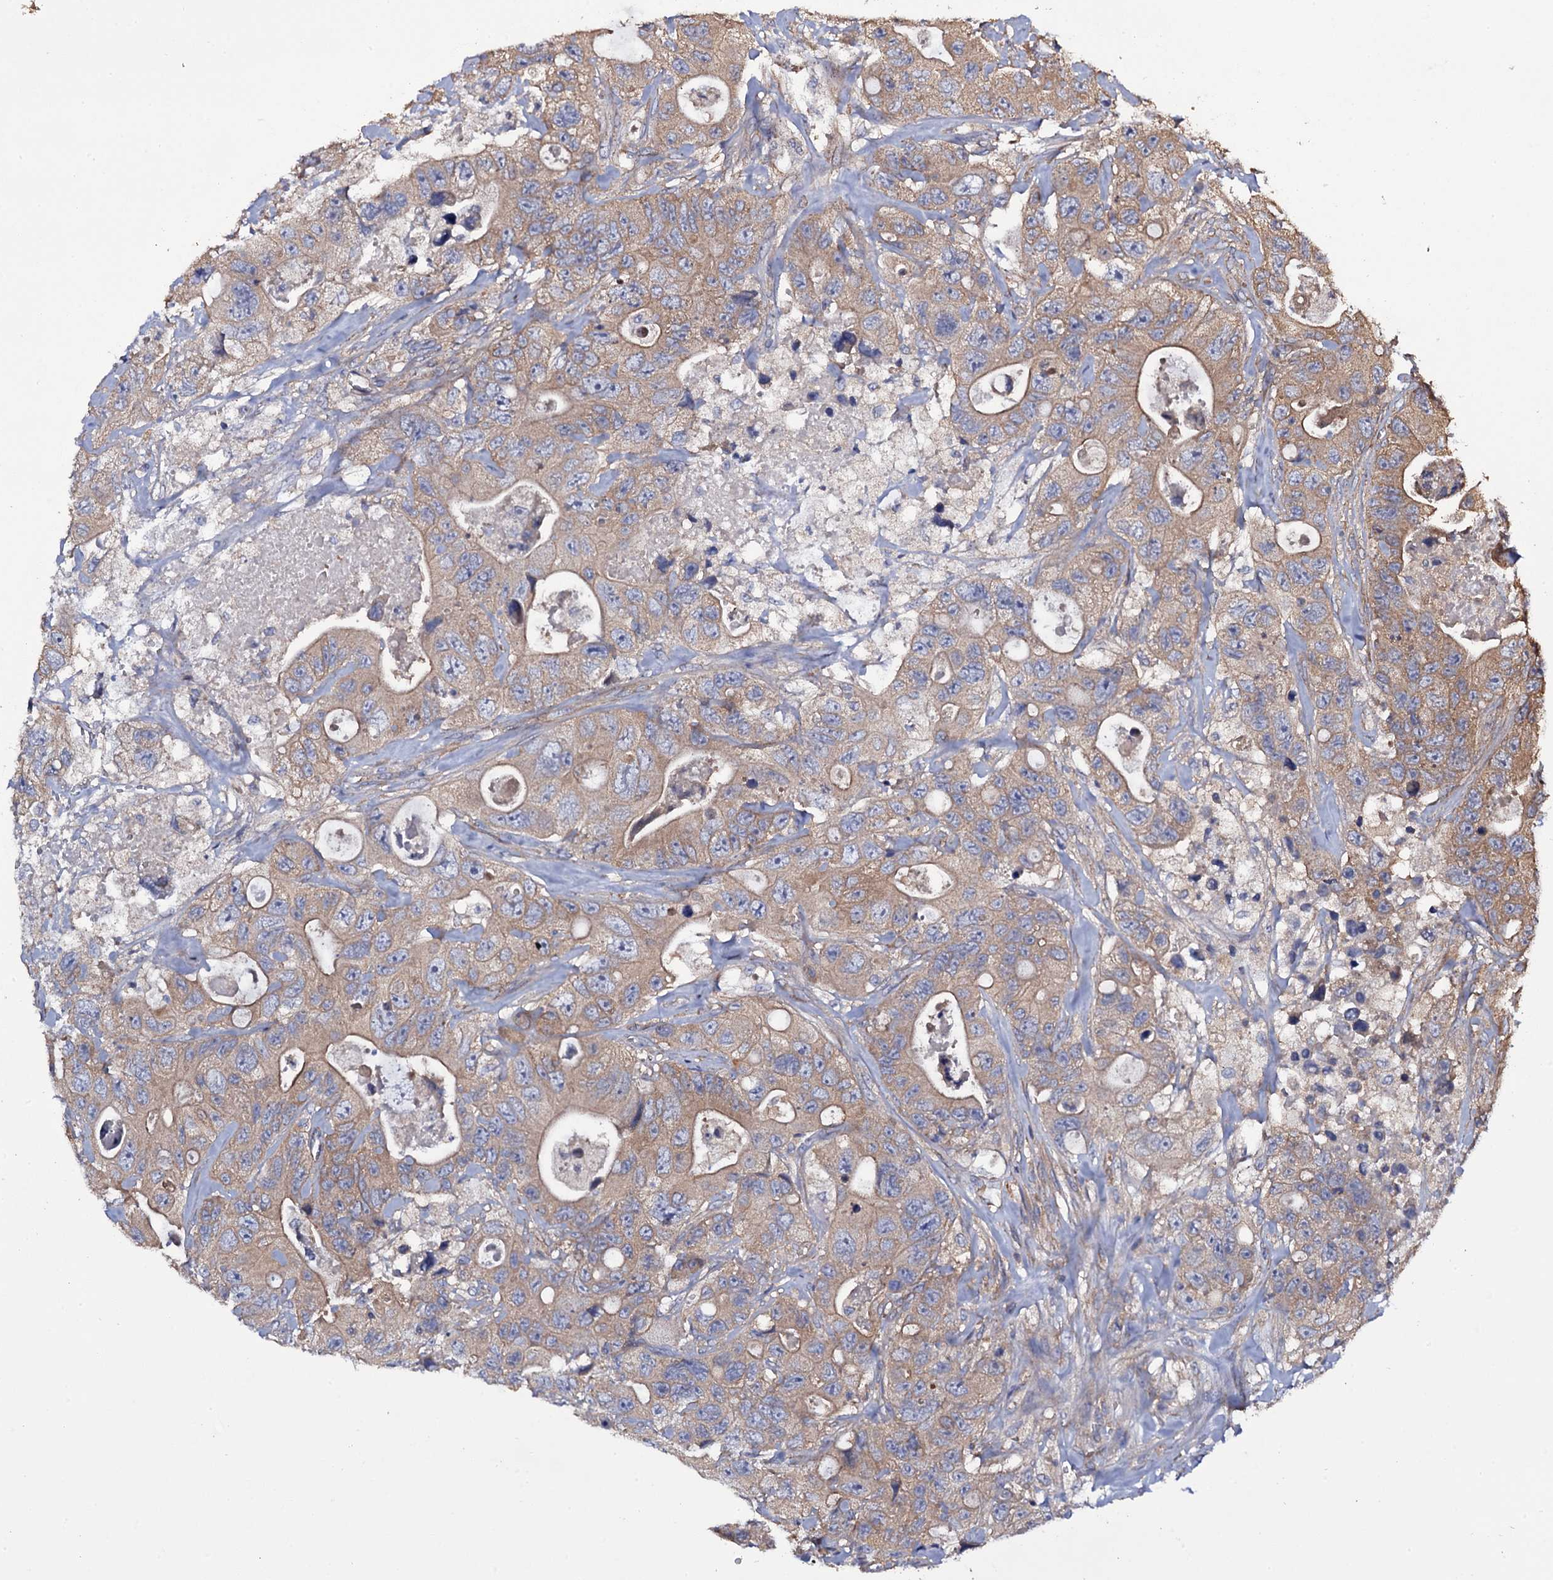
{"staining": {"intensity": "moderate", "quantity": "25%-75%", "location": "cytoplasmic/membranous"}, "tissue": "colorectal cancer", "cell_type": "Tumor cells", "image_type": "cancer", "snomed": [{"axis": "morphology", "description": "Adenocarcinoma, NOS"}, {"axis": "topography", "description": "Colon"}], "caption": "The histopathology image exhibits a brown stain indicating the presence of a protein in the cytoplasmic/membranous of tumor cells in colorectal cancer. (DAB (3,3'-diaminobenzidine) = brown stain, brightfield microscopy at high magnification).", "gene": "TTC23", "patient": {"sex": "female", "age": 46}}